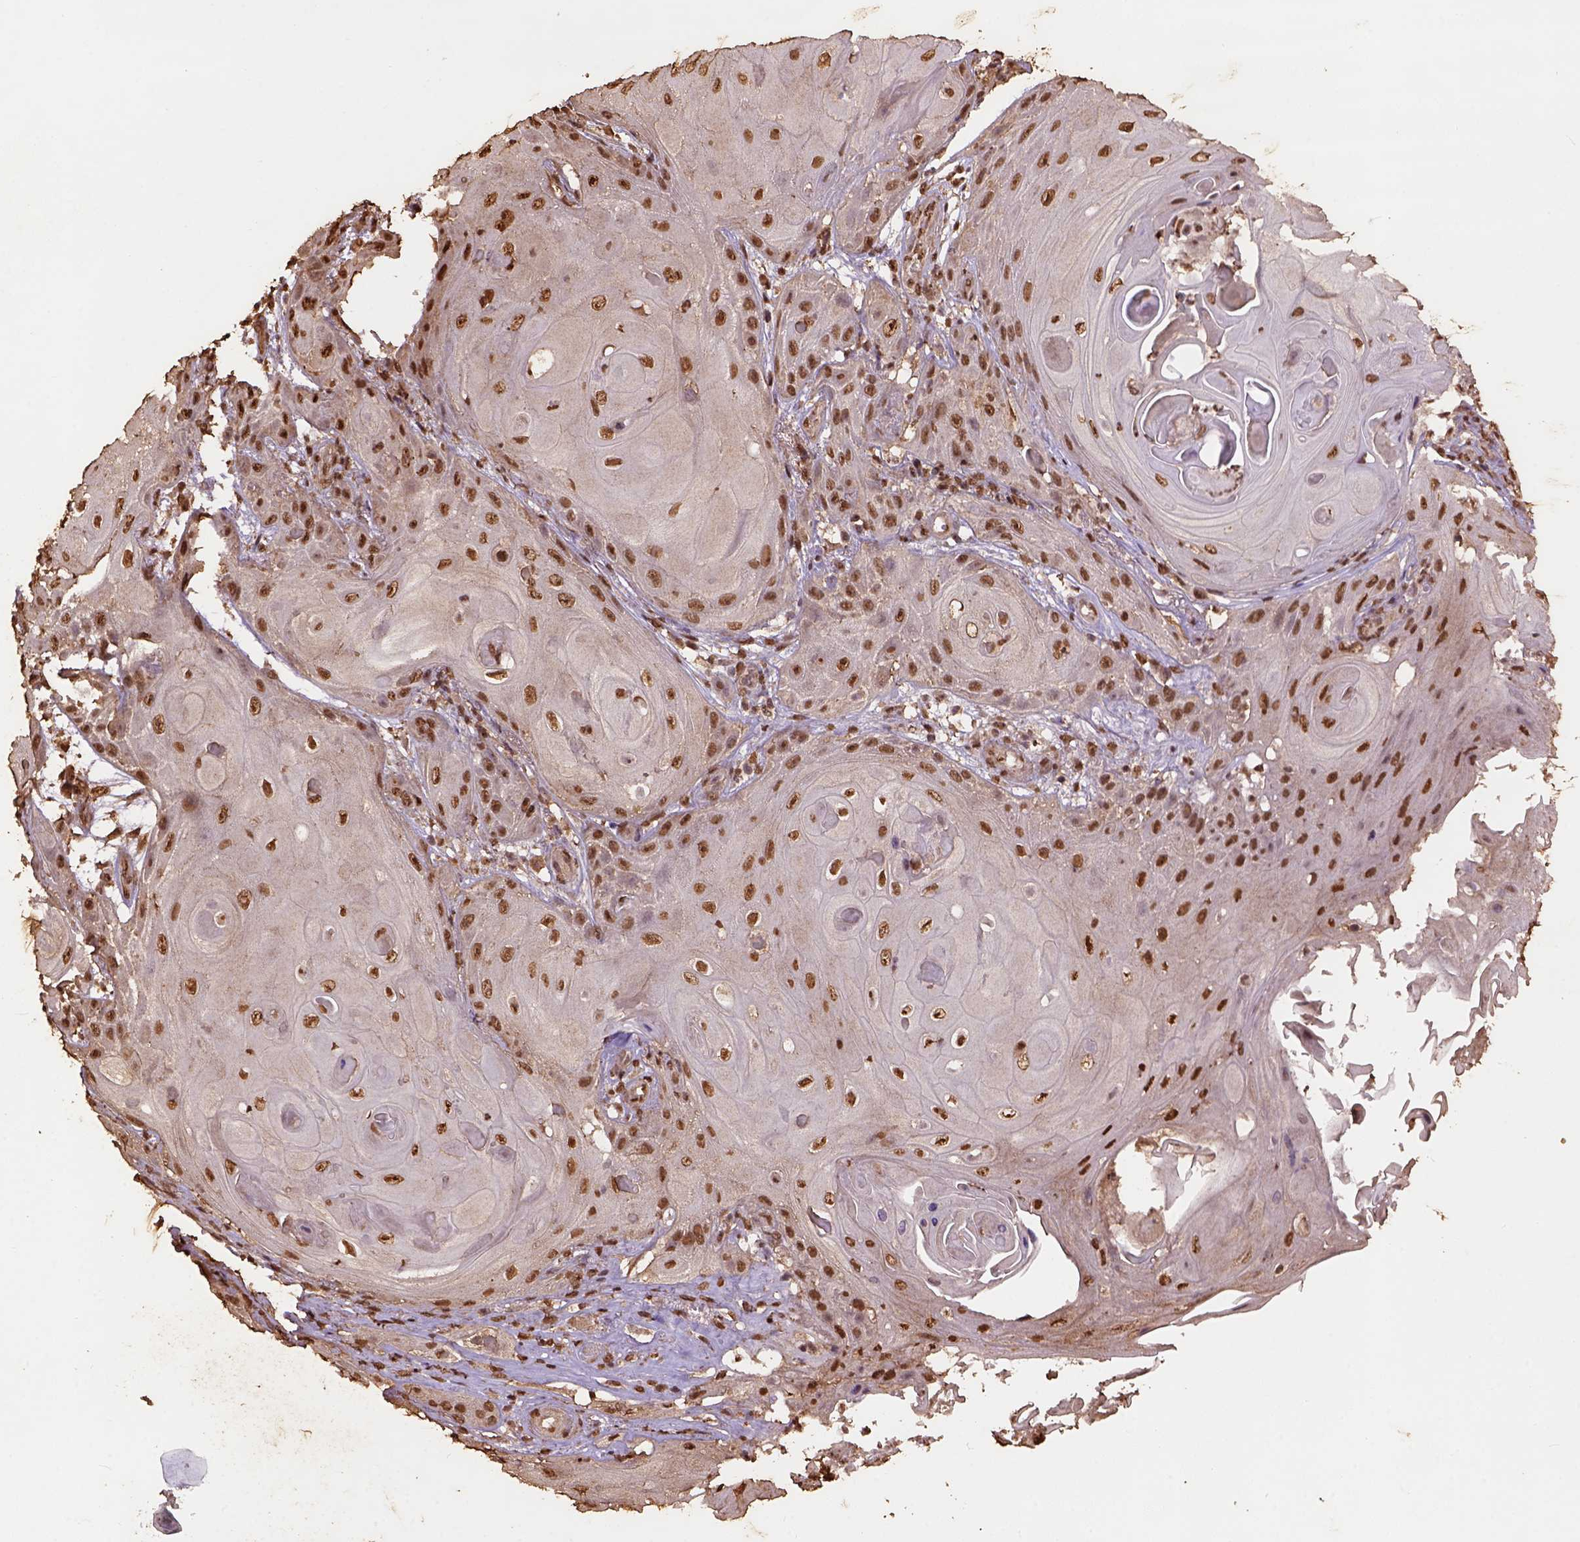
{"staining": {"intensity": "strong", "quantity": ">75%", "location": "nuclear"}, "tissue": "skin cancer", "cell_type": "Tumor cells", "image_type": "cancer", "snomed": [{"axis": "morphology", "description": "Squamous cell carcinoma, NOS"}, {"axis": "topography", "description": "Skin"}], "caption": "Immunohistochemistry (IHC) of human skin cancer (squamous cell carcinoma) displays high levels of strong nuclear expression in about >75% of tumor cells.", "gene": "CSTF2T", "patient": {"sex": "male", "age": 62}}